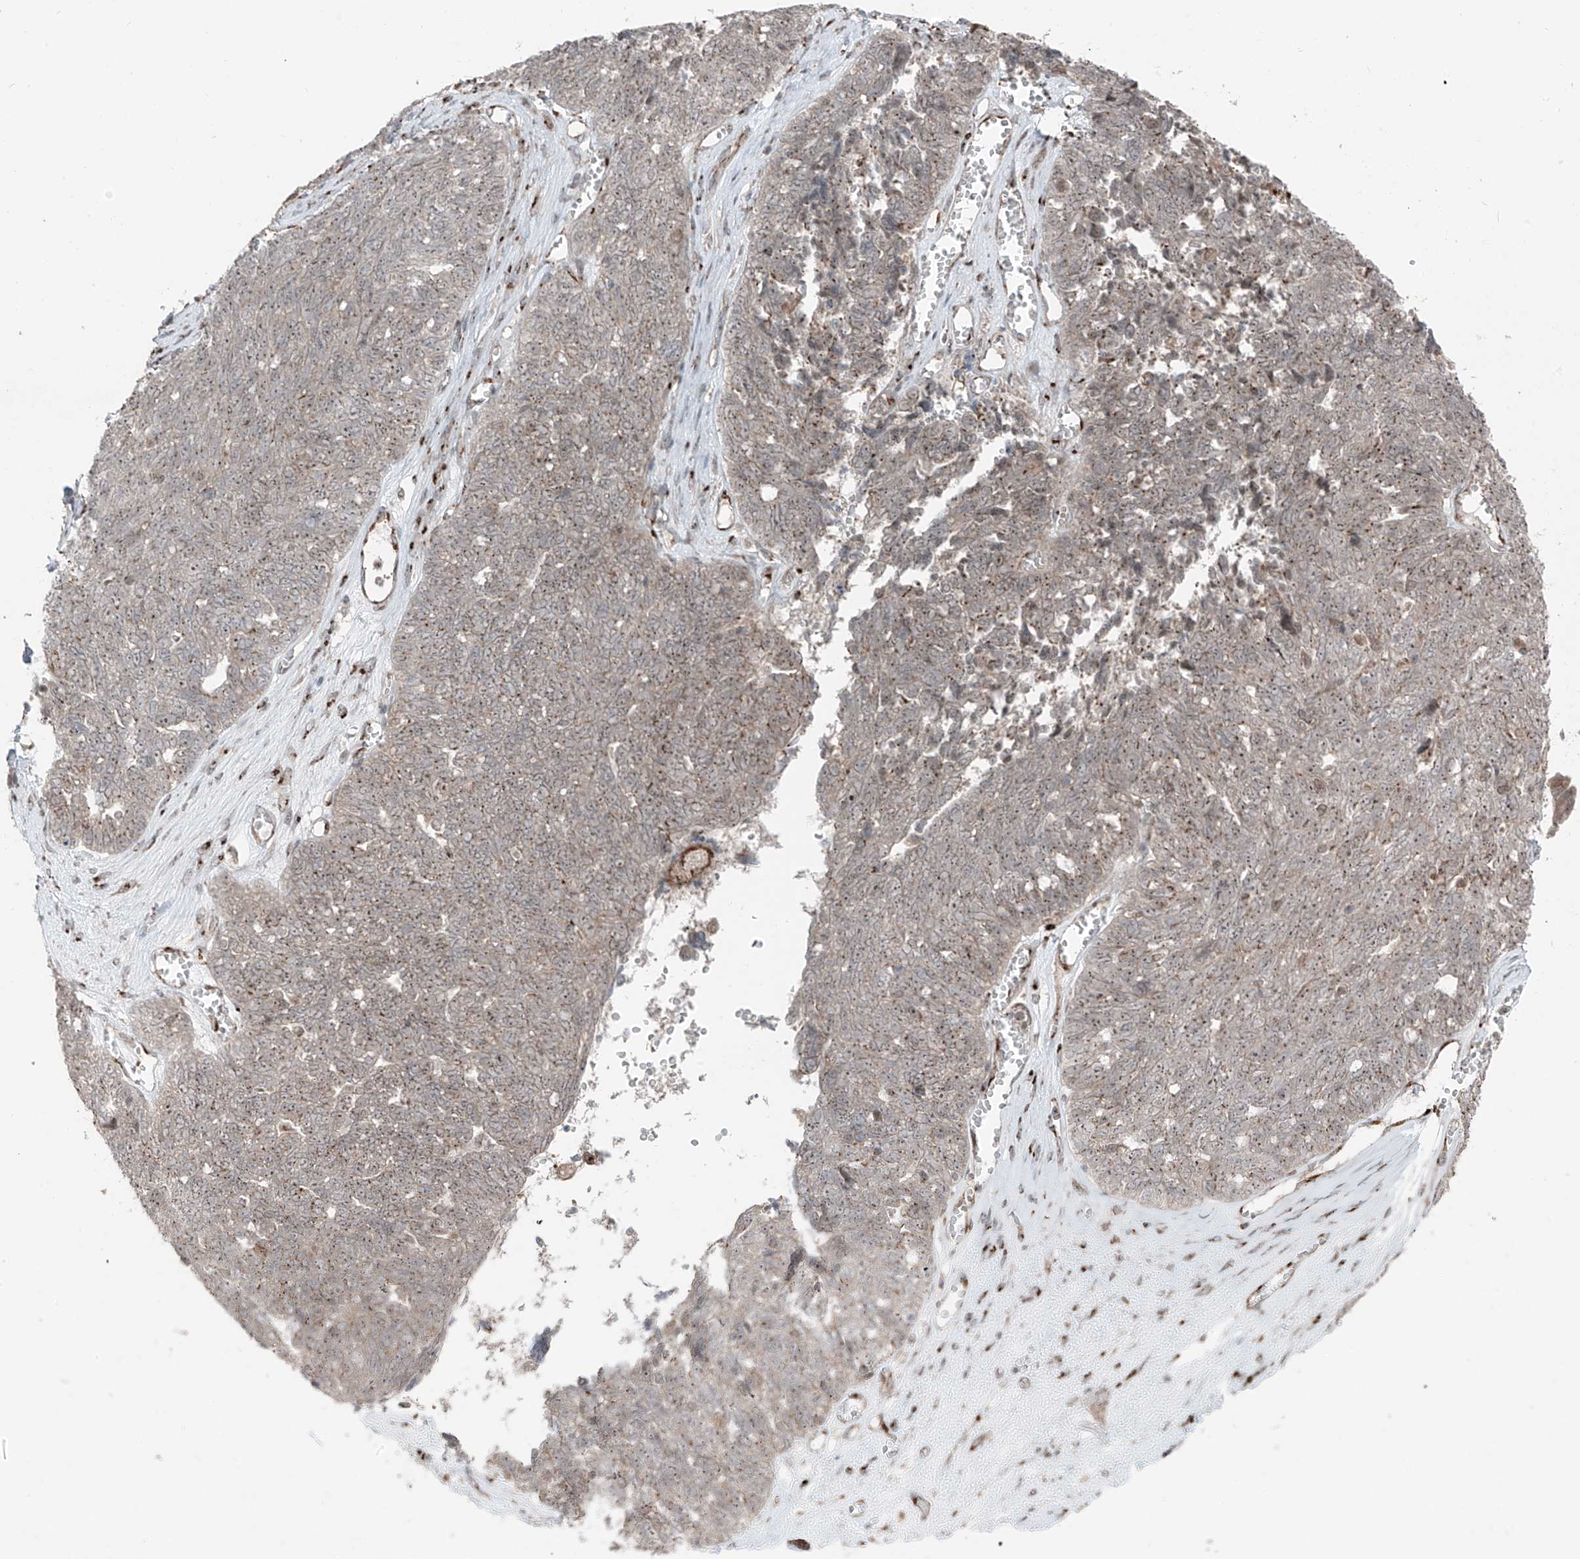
{"staining": {"intensity": "weak", "quantity": ">75%", "location": "cytoplasmic/membranous"}, "tissue": "ovarian cancer", "cell_type": "Tumor cells", "image_type": "cancer", "snomed": [{"axis": "morphology", "description": "Cystadenocarcinoma, serous, NOS"}, {"axis": "topography", "description": "Ovary"}], "caption": "Serous cystadenocarcinoma (ovarian) stained with a brown dye shows weak cytoplasmic/membranous positive expression in about >75% of tumor cells.", "gene": "ERLEC1", "patient": {"sex": "female", "age": 79}}